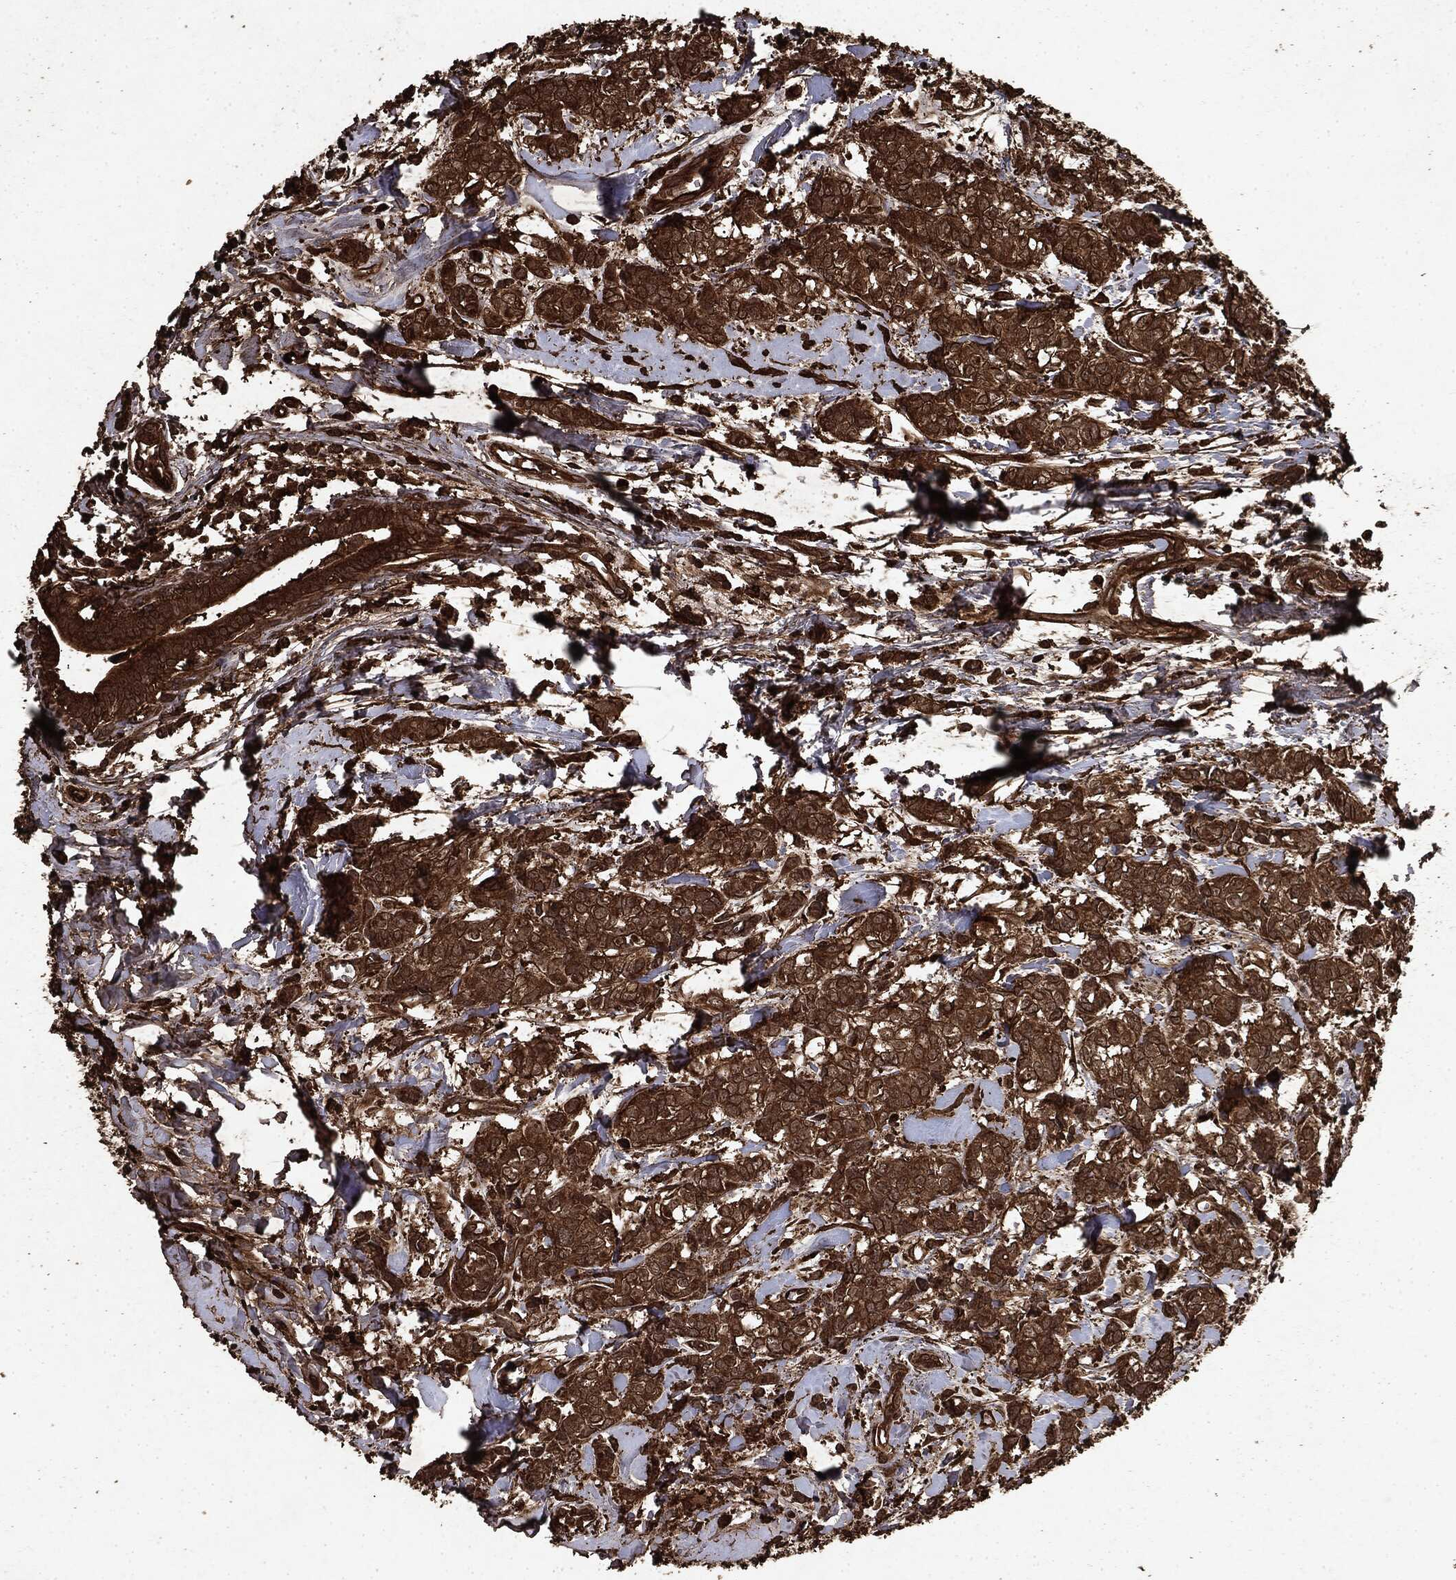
{"staining": {"intensity": "strong", "quantity": ">75%", "location": "cytoplasmic/membranous"}, "tissue": "breast cancer", "cell_type": "Tumor cells", "image_type": "cancer", "snomed": [{"axis": "morphology", "description": "Duct carcinoma"}, {"axis": "topography", "description": "Breast"}], "caption": "This is an image of immunohistochemistry staining of intraductal carcinoma (breast), which shows strong expression in the cytoplasmic/membranous of tumor cells.", "gene": "ARAF", "patient": {"sex": "female", "age": 61}}